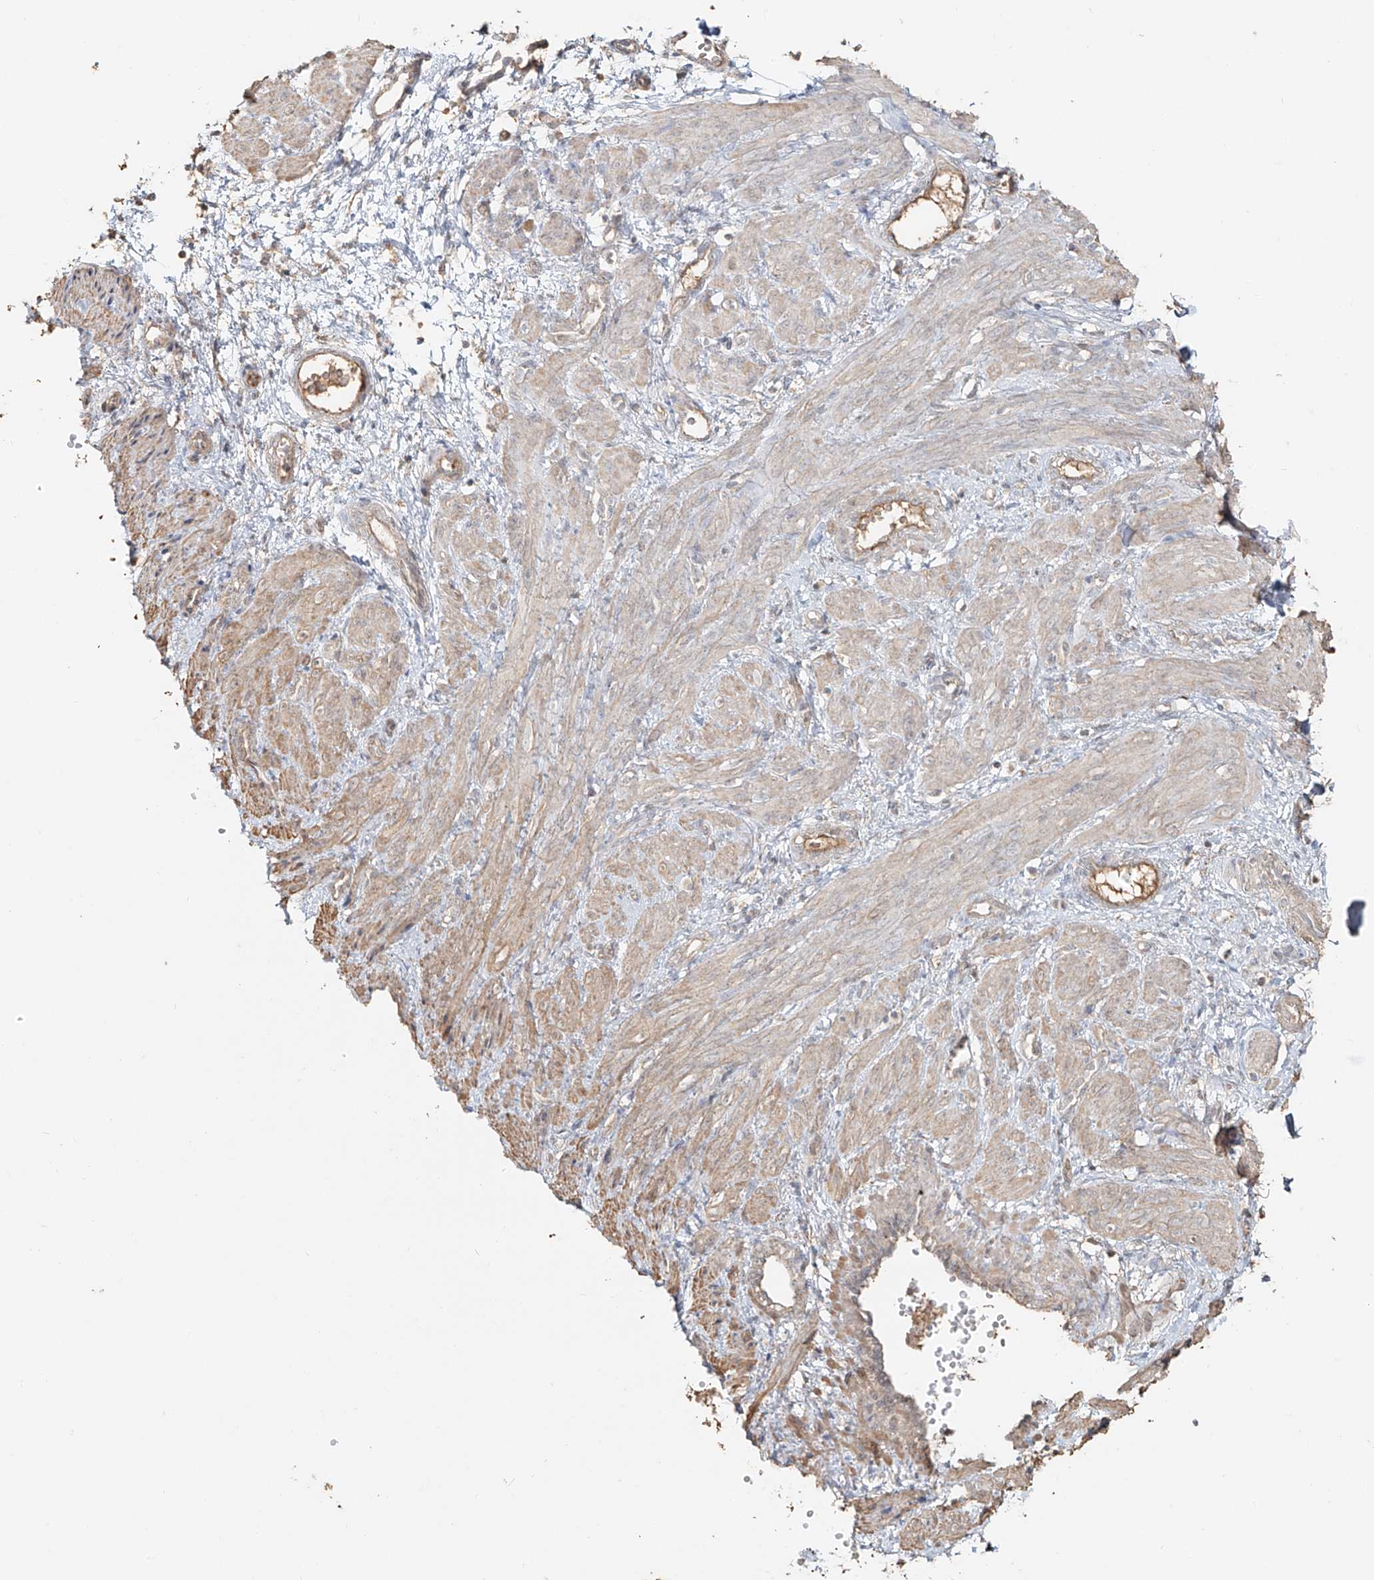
{"staining": {"intensity": "weak", "quantity": ">75%", "location": "cytoplasmic/membranous"}, "tissue": "smooth muscle", "cell_type": "Smooth muscle cells", "image_type": "normal", "snomed": [{"axis": "morphology", "description": "Normal tissue, NOS"}, {"axis": "topography", "description": "Endometrium"}], "caption": "High-magnification brightfield microscopy of benign smooth muscle stained with DAB (3,3'-diaminobenzidine) (brown) and counterstained with hematoxylin (blue). smooth muscle cells exhibit weak cytoplasmic/membranous positivity is appreciated in about>75% of cells.", "gene": "NPHS1", "patient": {"sex": "female", "age": 33}}